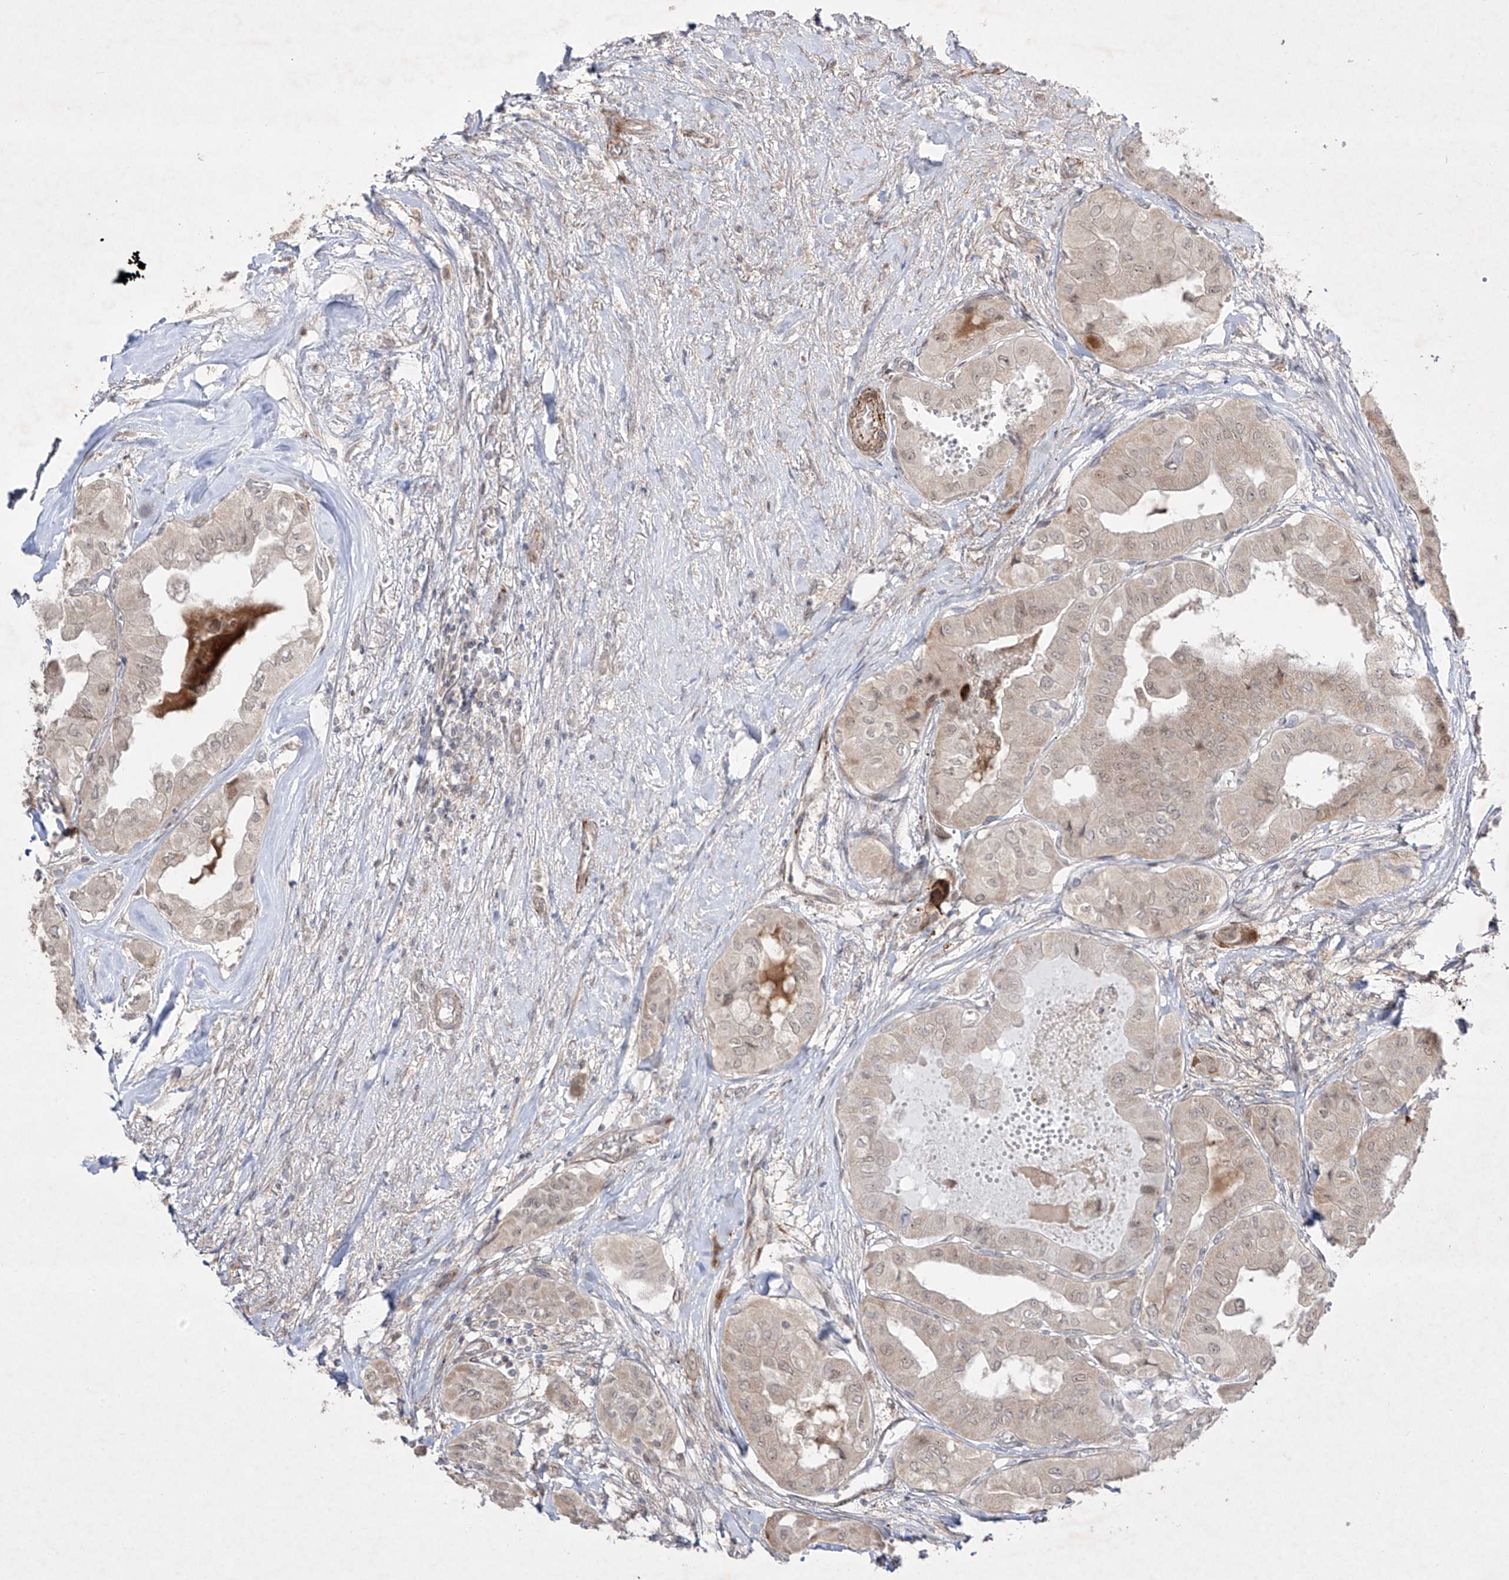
{"staining": {"intensity": "negative", "quantity": "none", "location": "none"}, "tissue": "thyroid cancer", "cell_type": "Tumor cells", "image_type": "cancer", "snomed": [{"axis": "morphology", "description": "Papillary adenocarcinoma, NOS"}, {"axis": "topography", "description": "Thyroid gland"}], "caption": "Thyroid cancer was stained to show a protein in brown. There is no significant expression in tumor cells.", "gene": "KDM1B", "patient": {"sex": "female", "age": 59}}